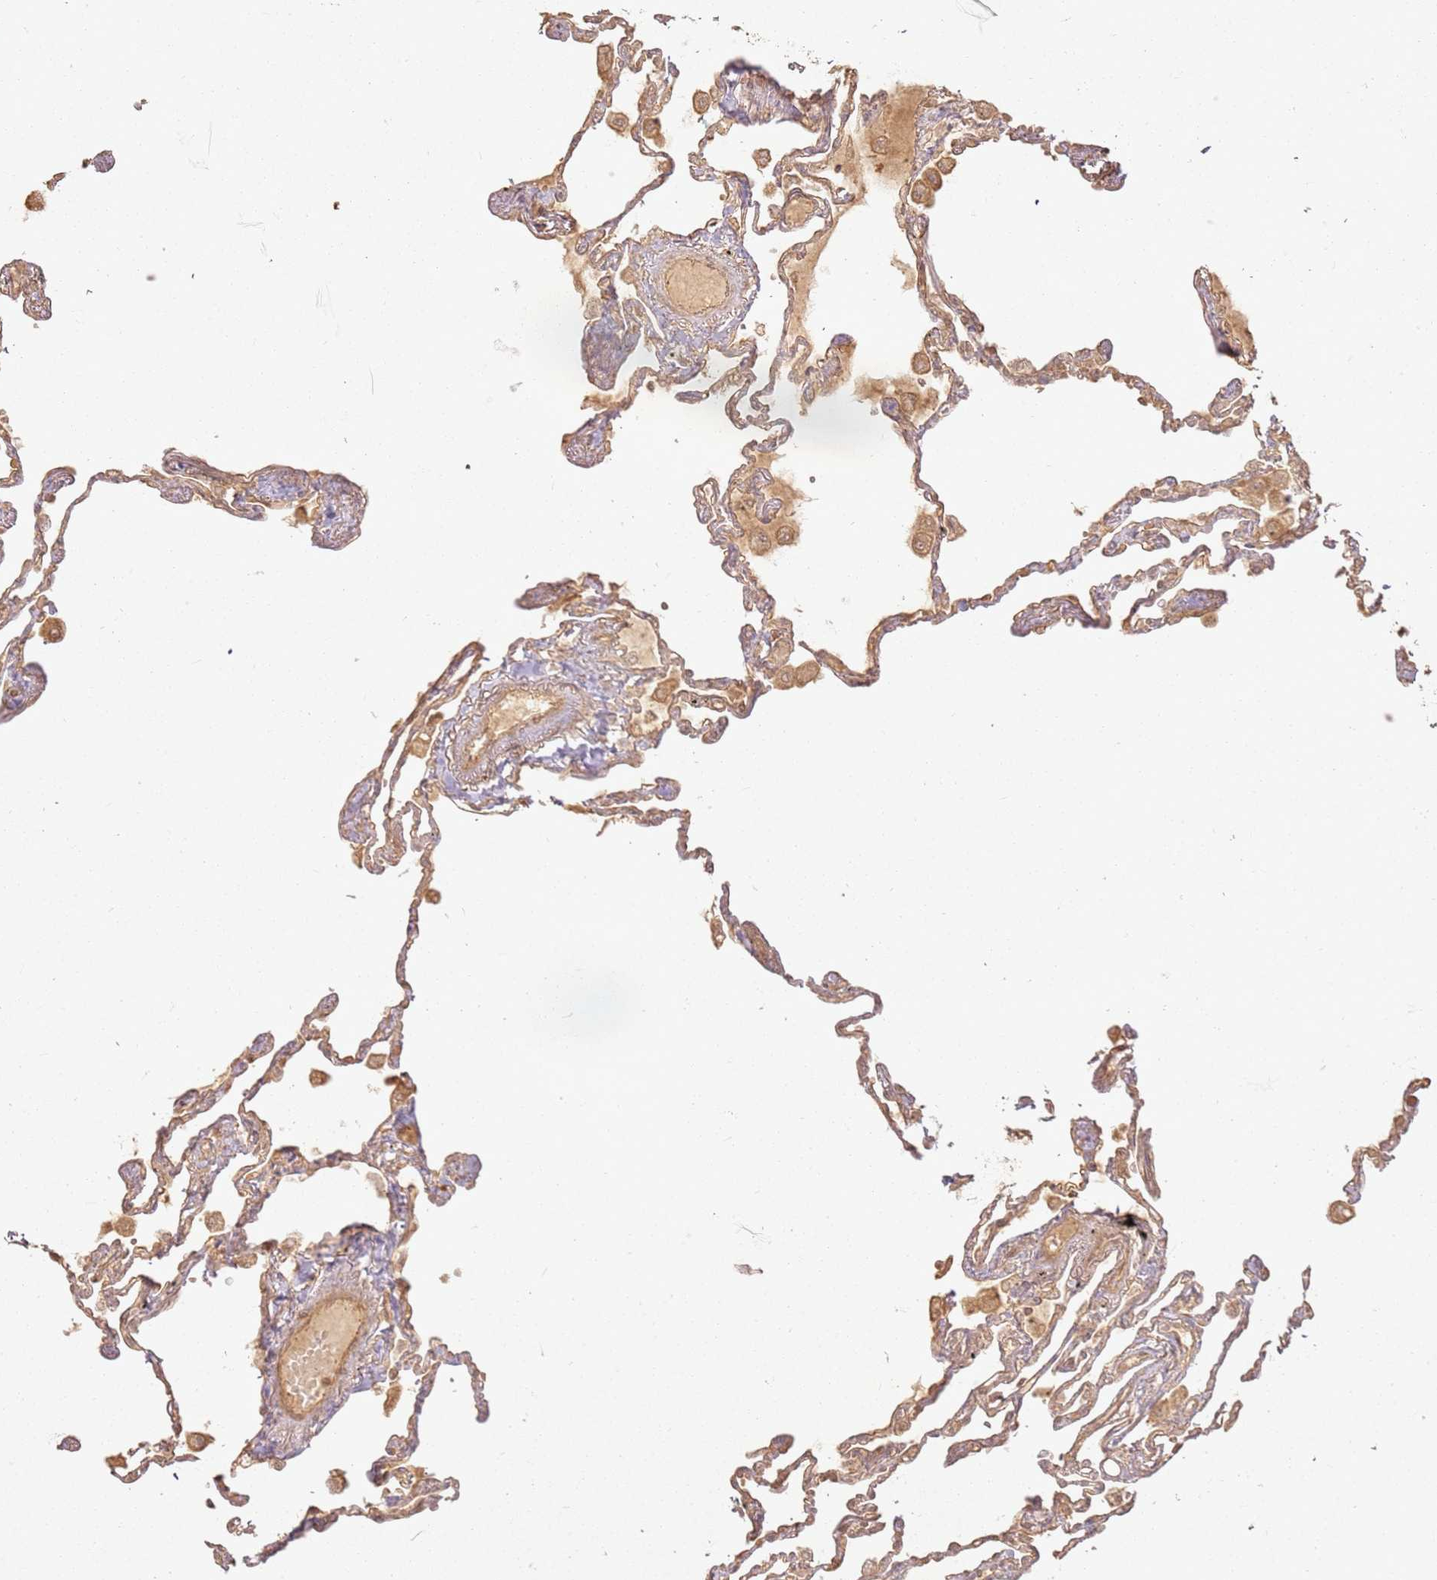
{"staining": {"intensity": "weak", "quantity": ">75%", "location": "cytoplasmic/membranous"}, "tissue": "lung", "cell_type": "Alveolar cells", "image_type": "normal", "snomed": [{"axis": "morphology", "description": "Normal tissue, NOS"}, {"axis": "topography", "description": "Lung"}], "caption": "Lung was stained to show a protein in brown. There is low levels of weak cytoplasmic/membranous expression in approximately >75% of alveolar cells. The staining is performed using DAB brown chromogen to label protein expression. The nuclei are counter-stained blue using hematoxylin.", "gene": "ZNF776", "patient": {"sex": "female", "age": 67}}